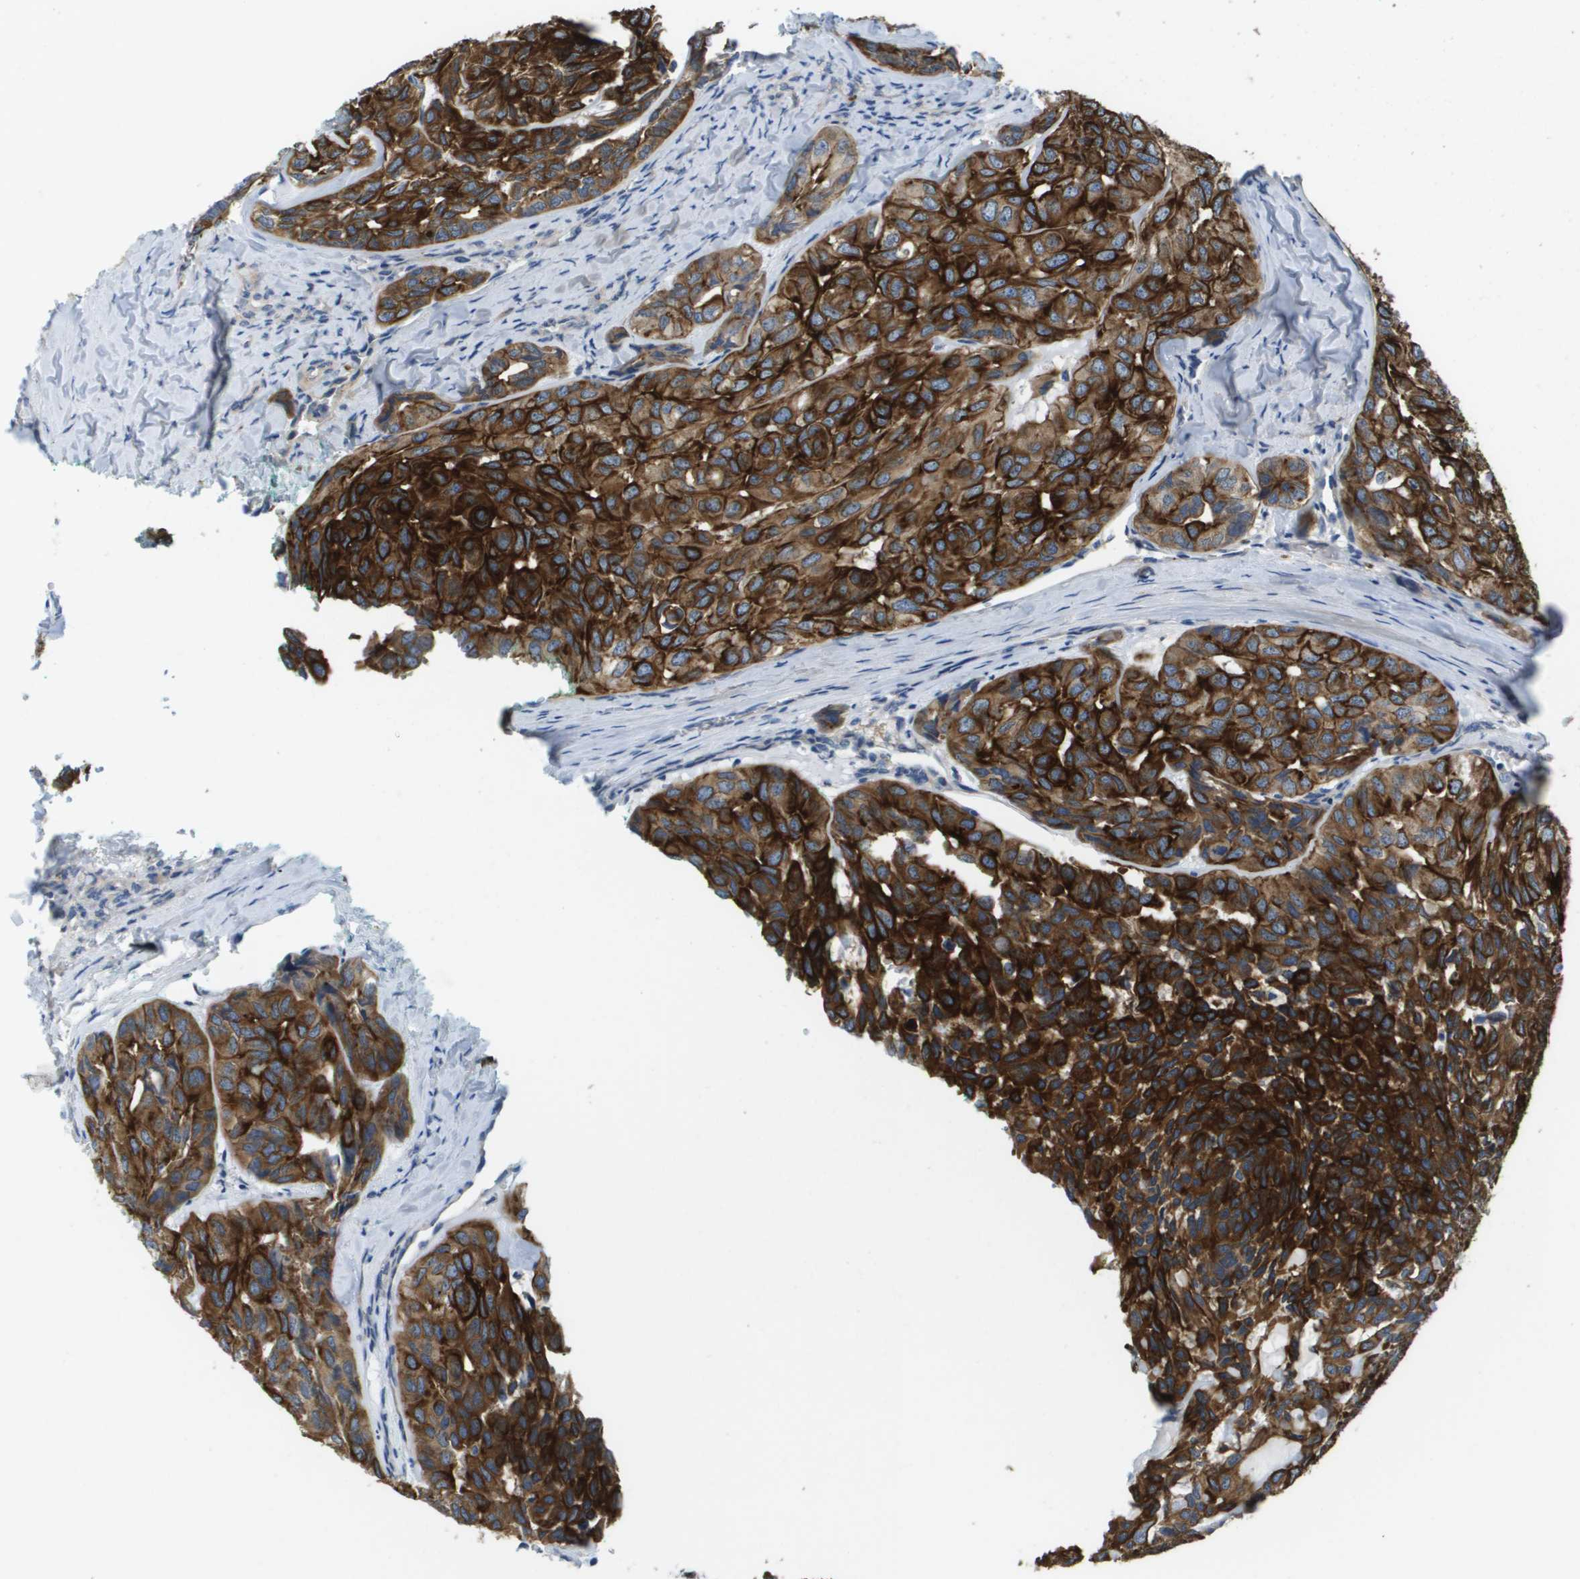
{"staining": {"intensity": "strong", "quantity": ">75%", "location": "cytoplasmic/membranous"}, "tissue": "head and neck cancer", "cell_type": "Tumor cells", "image_type": "cancer", "snomed": [{"axis": "morphology", "description": "Adenocarcinoma, NOS"}, {"axis": "topography", "description": "Salivary gland, NOS"}, {"axis": "topography", "description": "Head-Neck"}], "caption": "Immunohistochemical staining of head and neck cancer reveals high levels of strong cytoplasmic/membranous expression in approximately >75% of tumor cells.", "gene": "KRT23", "patient": {"sex": "female", "age": 76}}